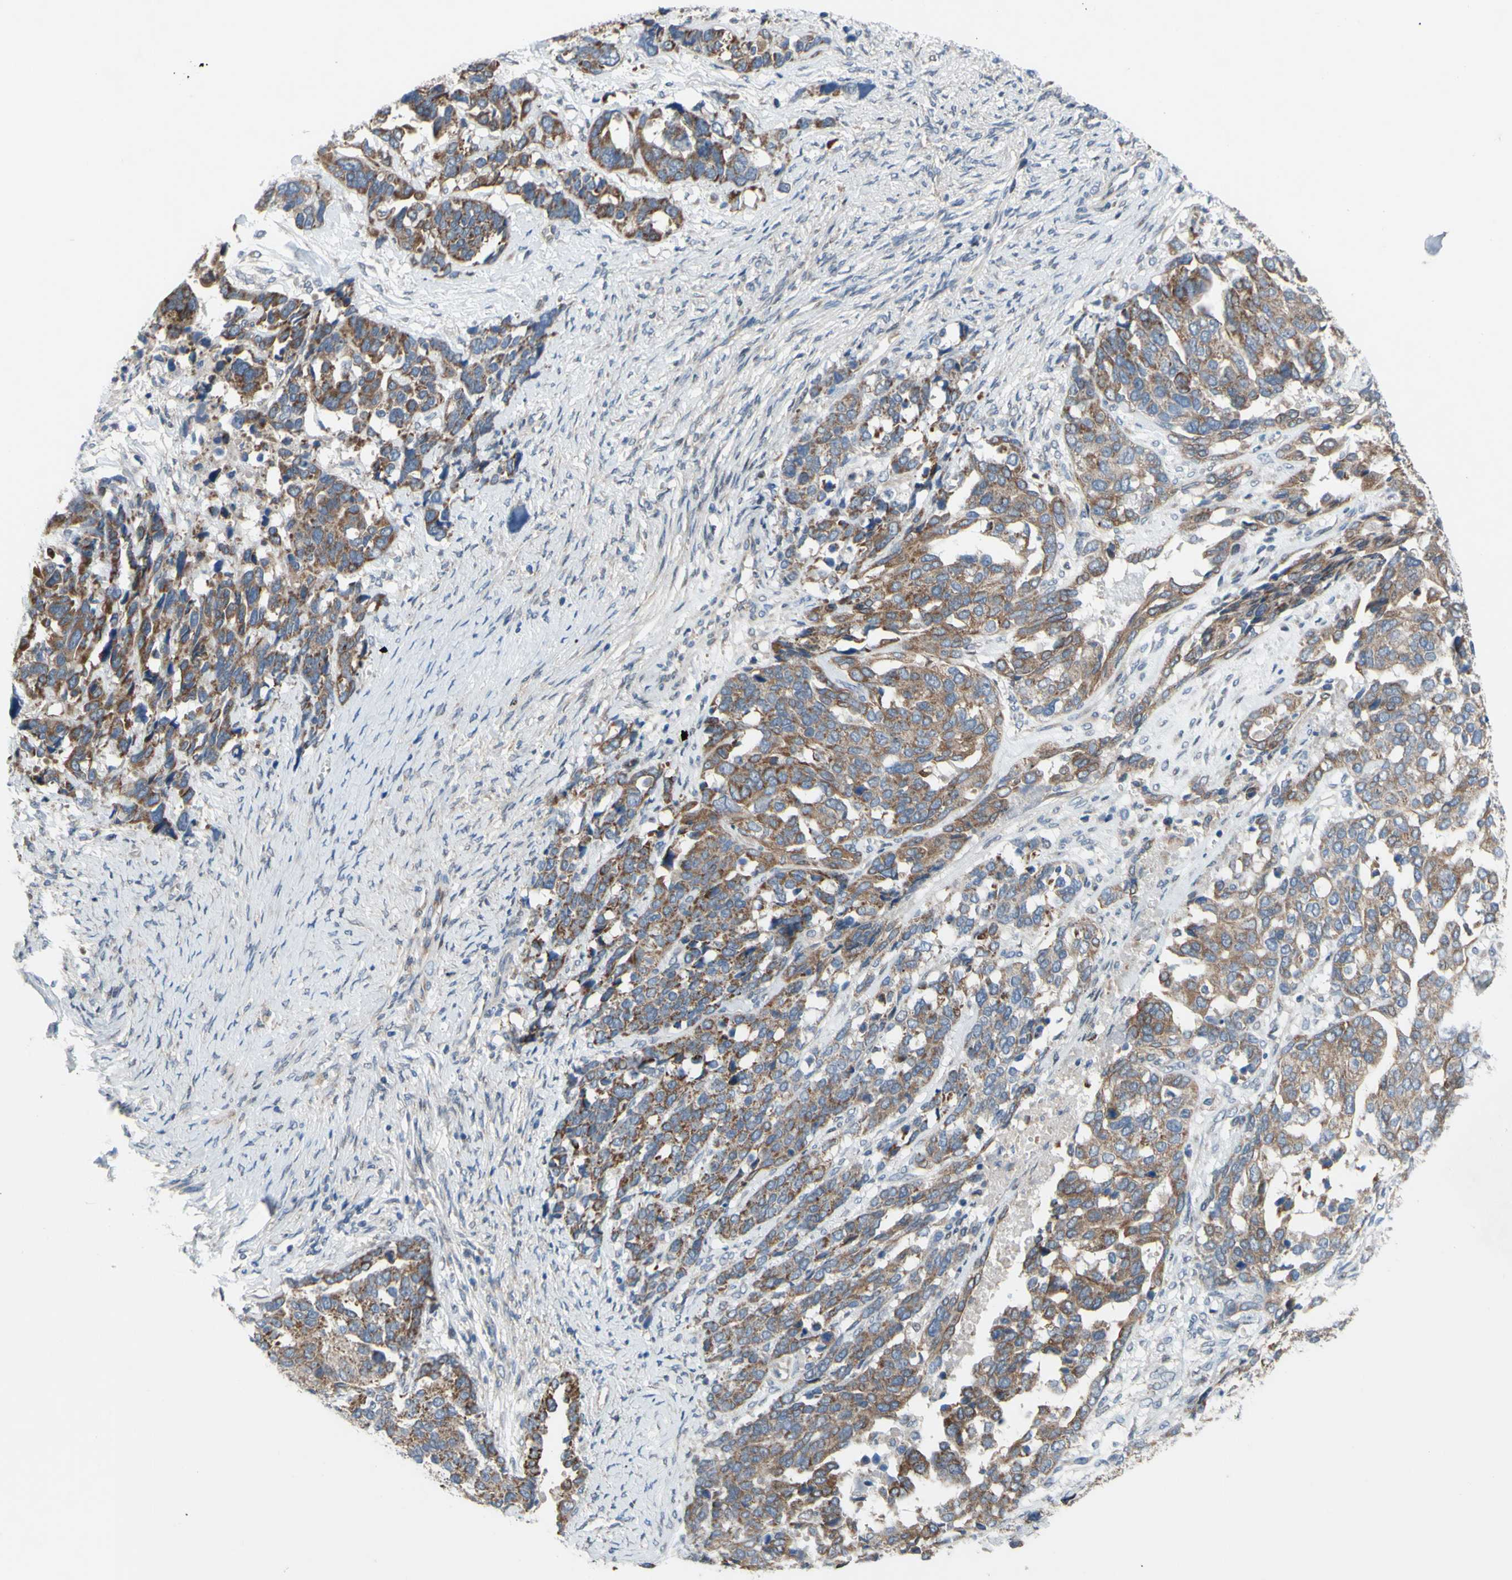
{"staining": {"intensity": "moderate", "quantity": ">75%", "location": "cytoplasmic/membranous"}, "tissue": "ovarian cancer", "cell_type": "Tumor cells", "image_type": "cancer", "snomed": [{"axis": "morphology", "description": "Cystadenocarcinoma, serous, NOS"}, {"axis": "topography", "description": "Ovary"}], "caption": "Moderate cytoplasmic/membranous positivity is appreciated in about >75% of tumor cells in ovarian serous cystadenocarcinoma. (Brightfield microscopy of DAB IHC at high magnification).", "gene": "GRAMD2B", "patient": {"sex": "female", "age": 44}}